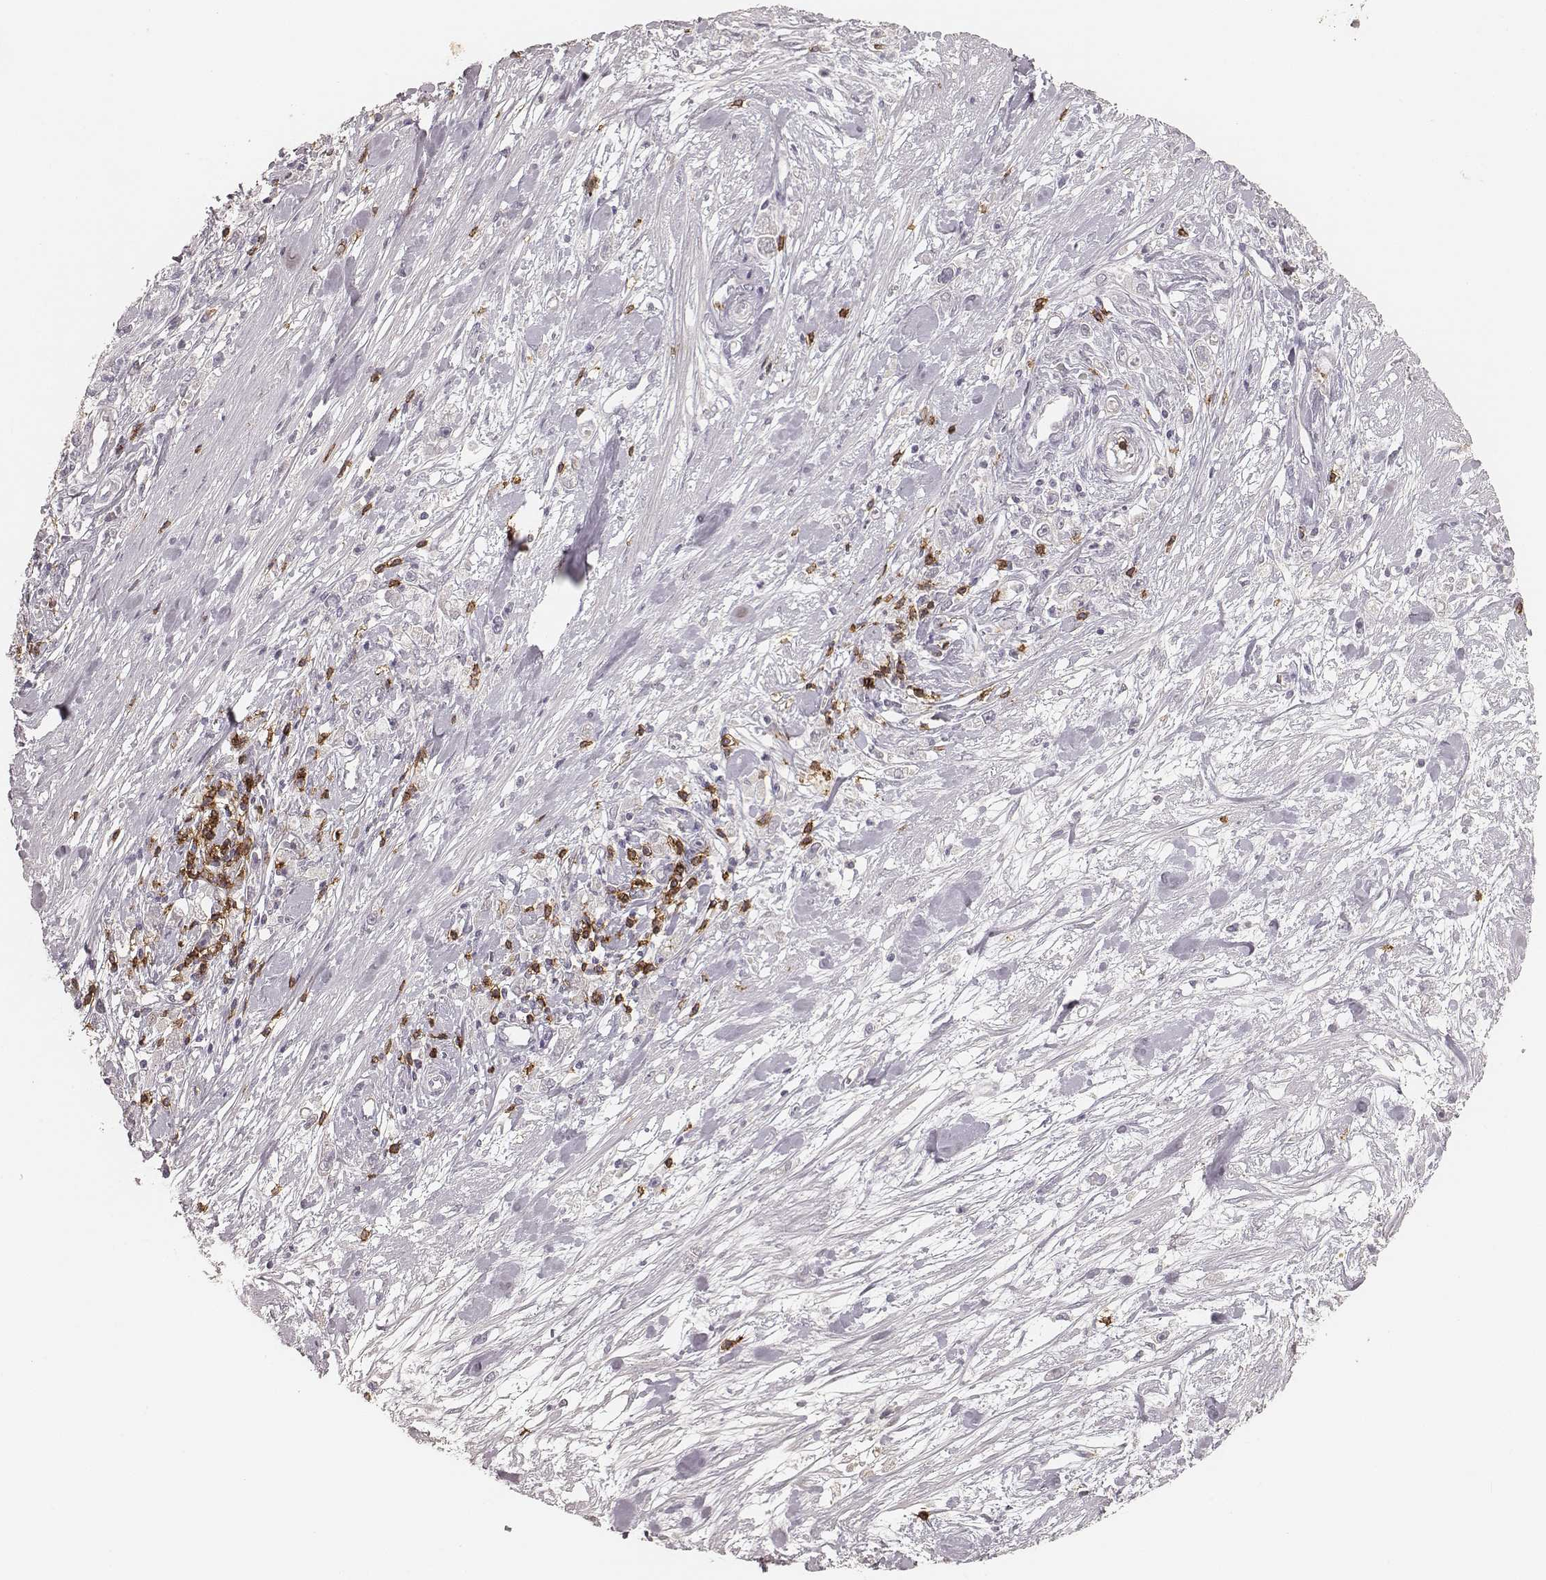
{"staining": {"intensity": "negative", "quantity": "none", "location": "none"}, "tissue": "stomach cancer", "cell_type": "Tumor cells", "image_type": "cancer", "snomed": [{"axis": "morphology", "description": "Adenocarcinoma, NOS"}, {"axis": "topography", "description": "Stomach"}], "caption": "DAB (3,3'-diaminobenzidine) immunohistochemical staining of human stomach cancer demonstrates no significant staining in tumor cells.", "gene": "CD8A", "patient": {"sex": "female", "age": 59}}